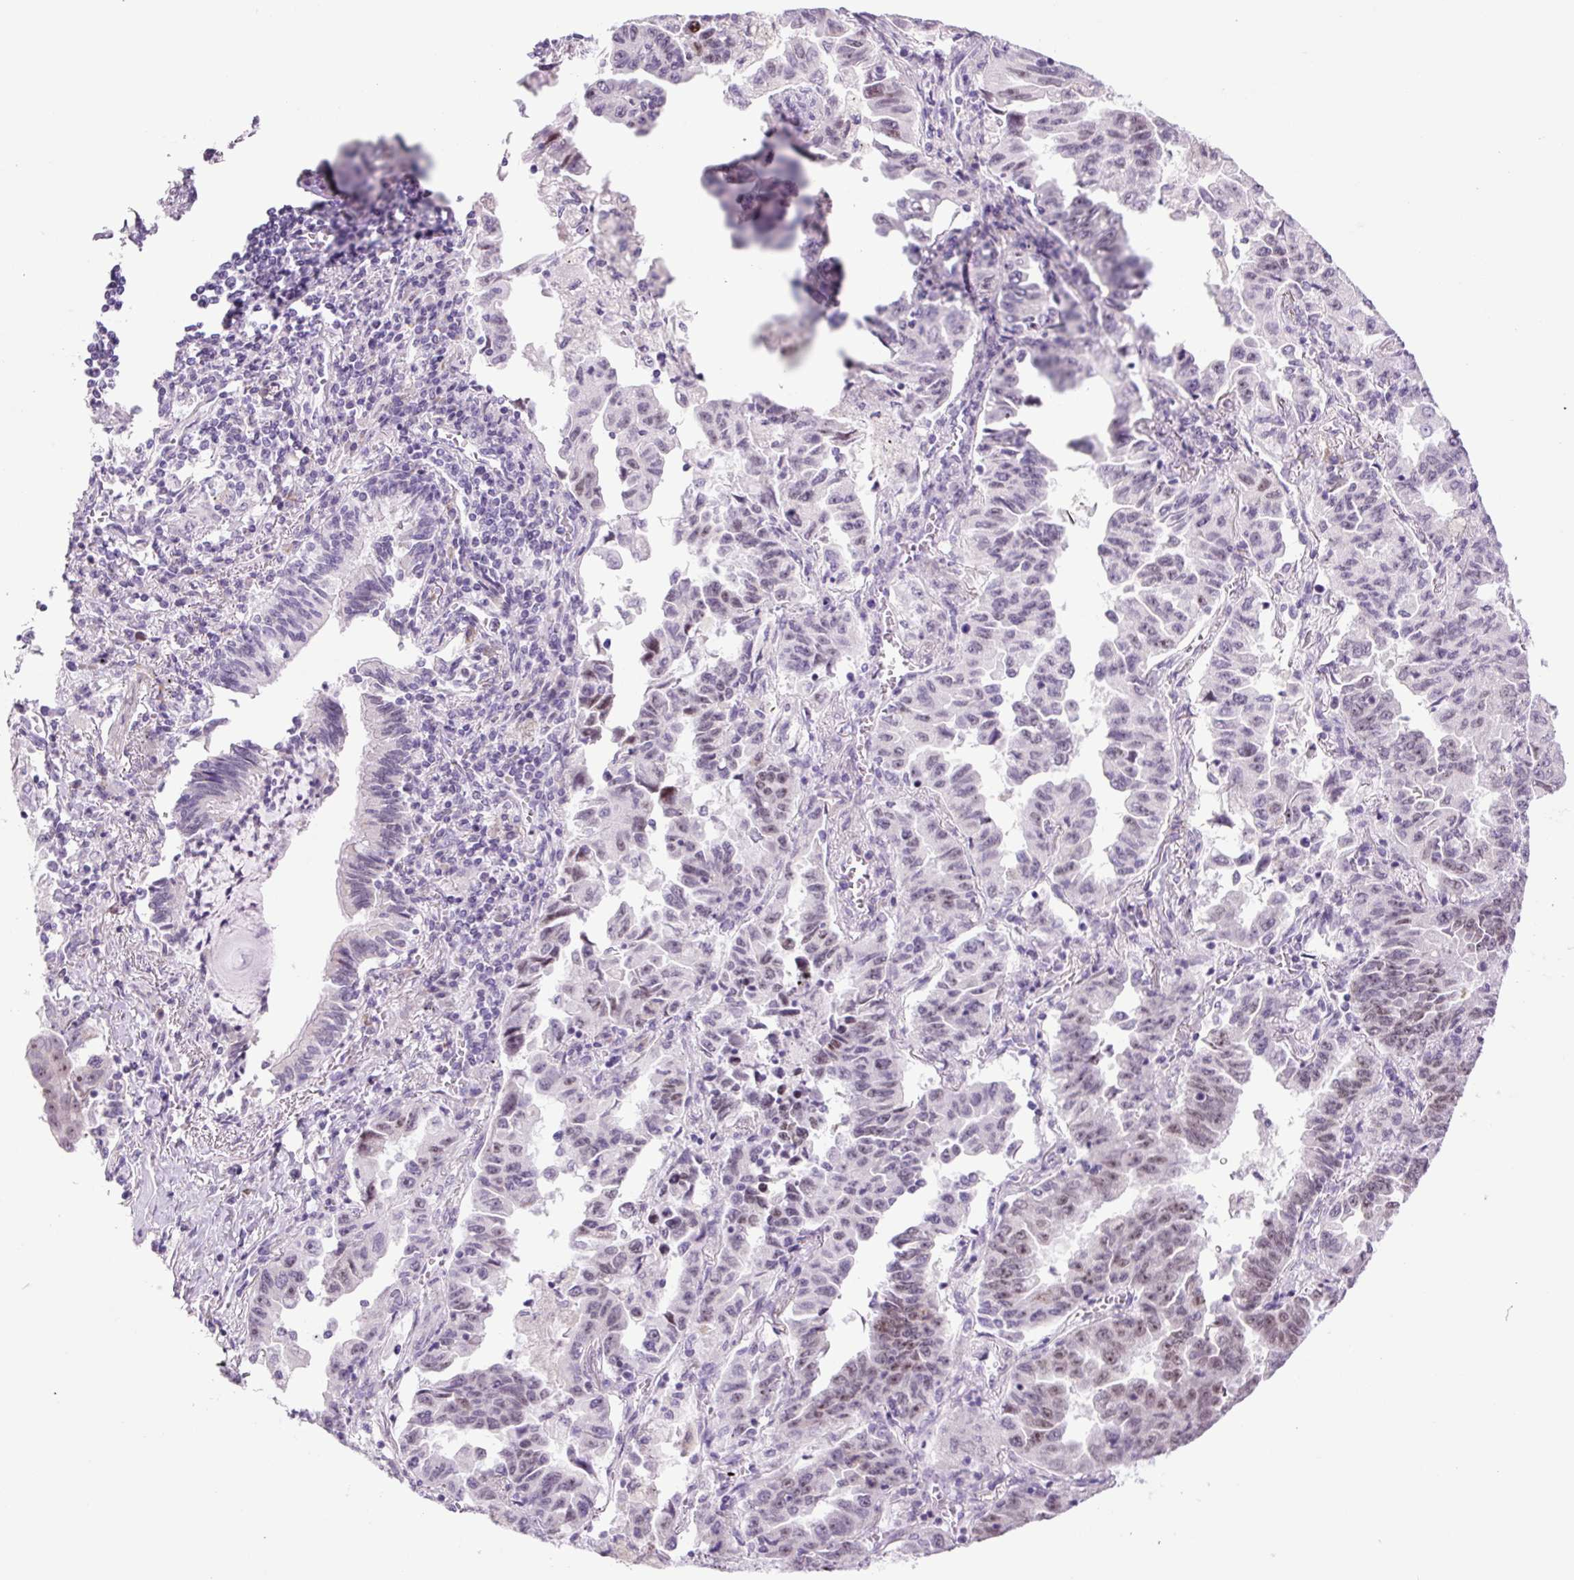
{"staining": {"intensity": "moderate", "quantity": "<25%", "location": "nuclear"}, "tissue": "lung cancer", "cell_type": "Tumor cells", "image_type": "cancer", "snomed": [{"axis": "morphology", "description": "Adenocarcinoma, NOS"}, {"axis": "topography", "description": "Lung"}], "caption": "Human lung cancer (adenocarcinoma) stained for a protein (brown) displays moderate nuclear positive staining in approximately <25% of tumor cells.", "gene": "RRS1", "patient": {"sex": "female", "age": 51}}